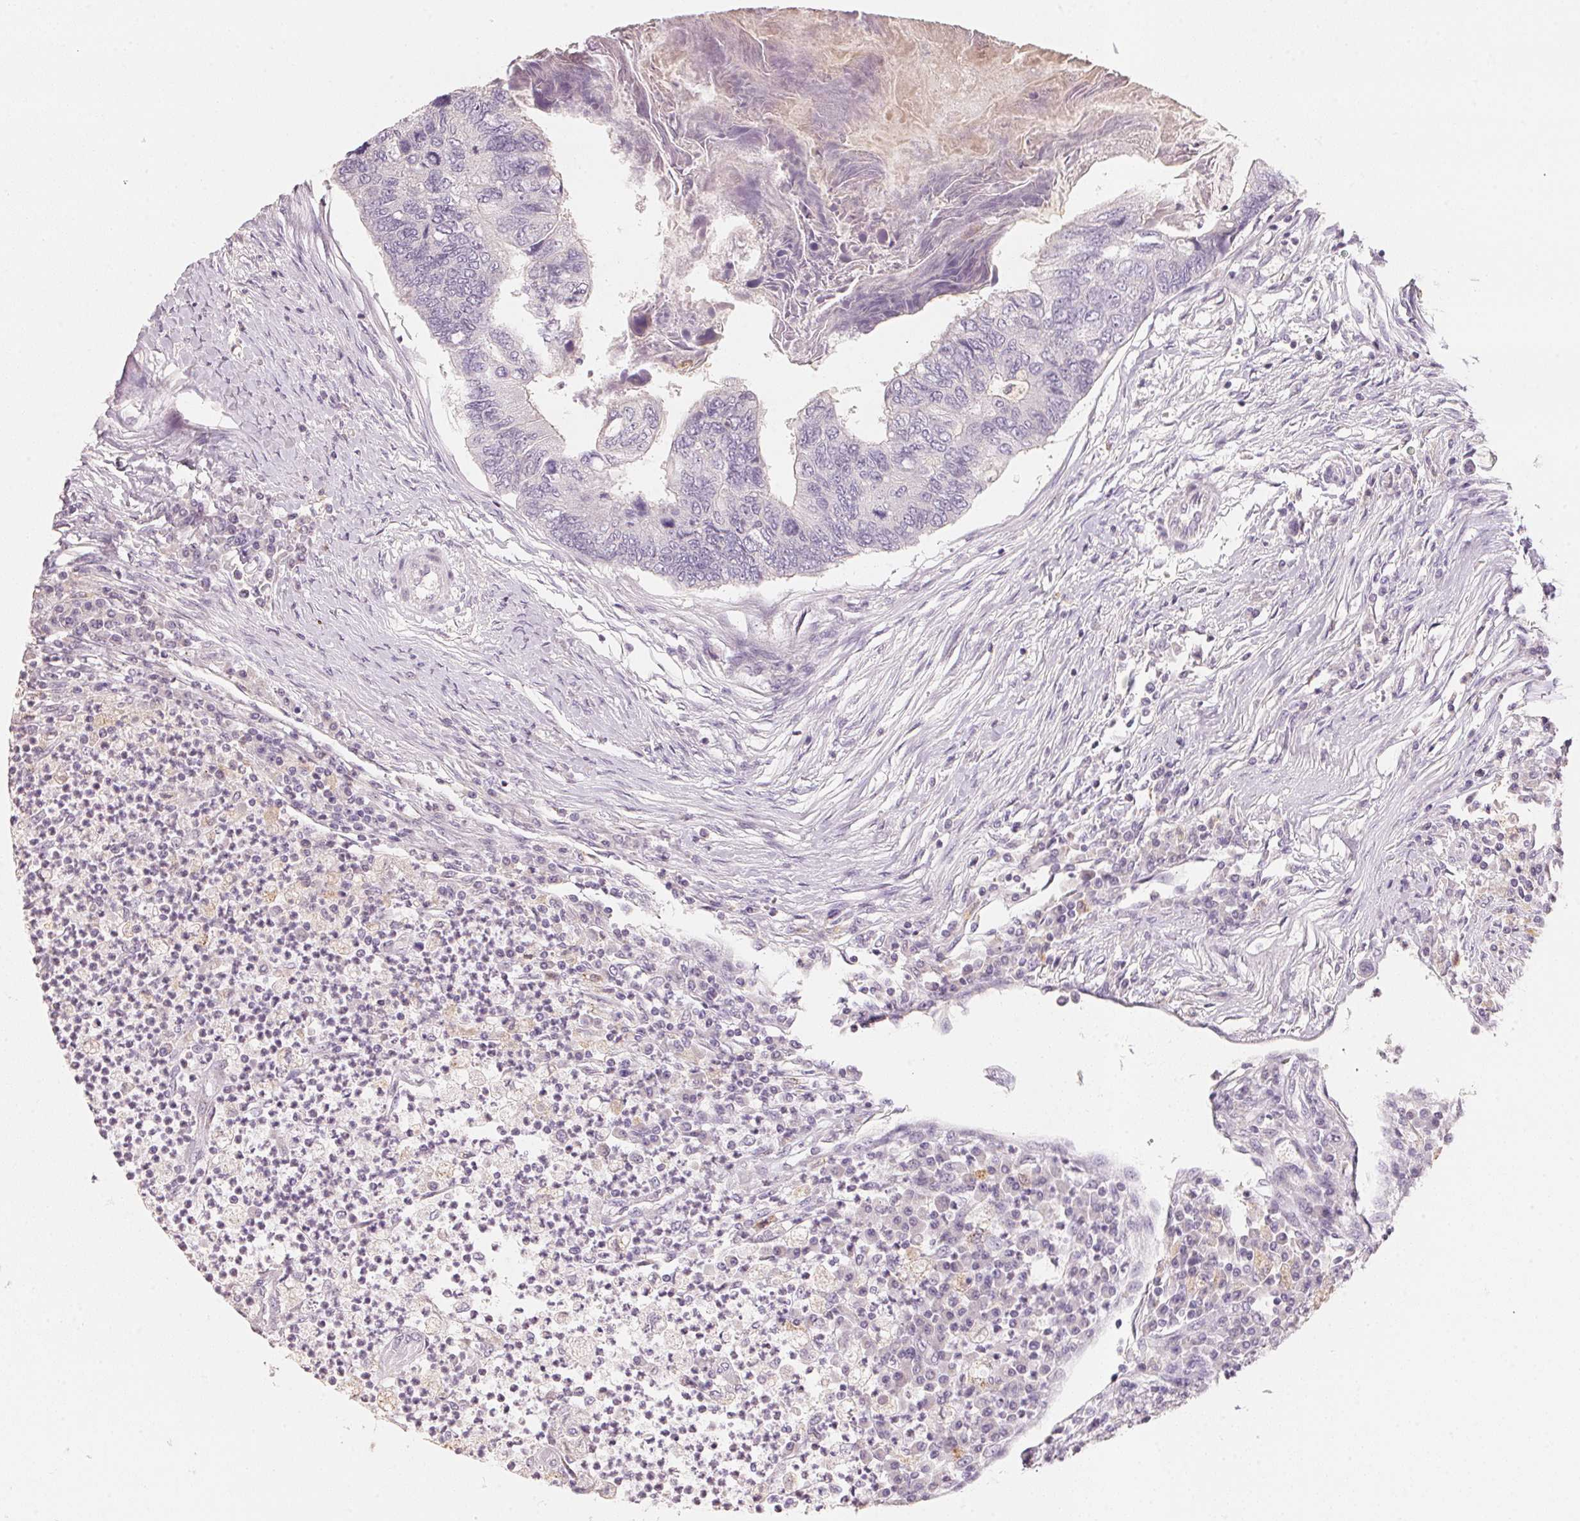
{"staining": {"intensity": "negative", "quantity": "none", "location": "none"}, "tissue": "colorectal cancer", "cell_type": "Tumor cells", "image_type": "cancer", "snomed": [{"axis": "morphology", "description": "Adenocarcinoma, NOS"}, {"axis": "topography", "description": "Colon"}], "caption": "There is no significant staining in tumor cells of adenocarcinoma (colorectal).", "gene": "TREH", "patient": {"sex": "female", "age": 67}}